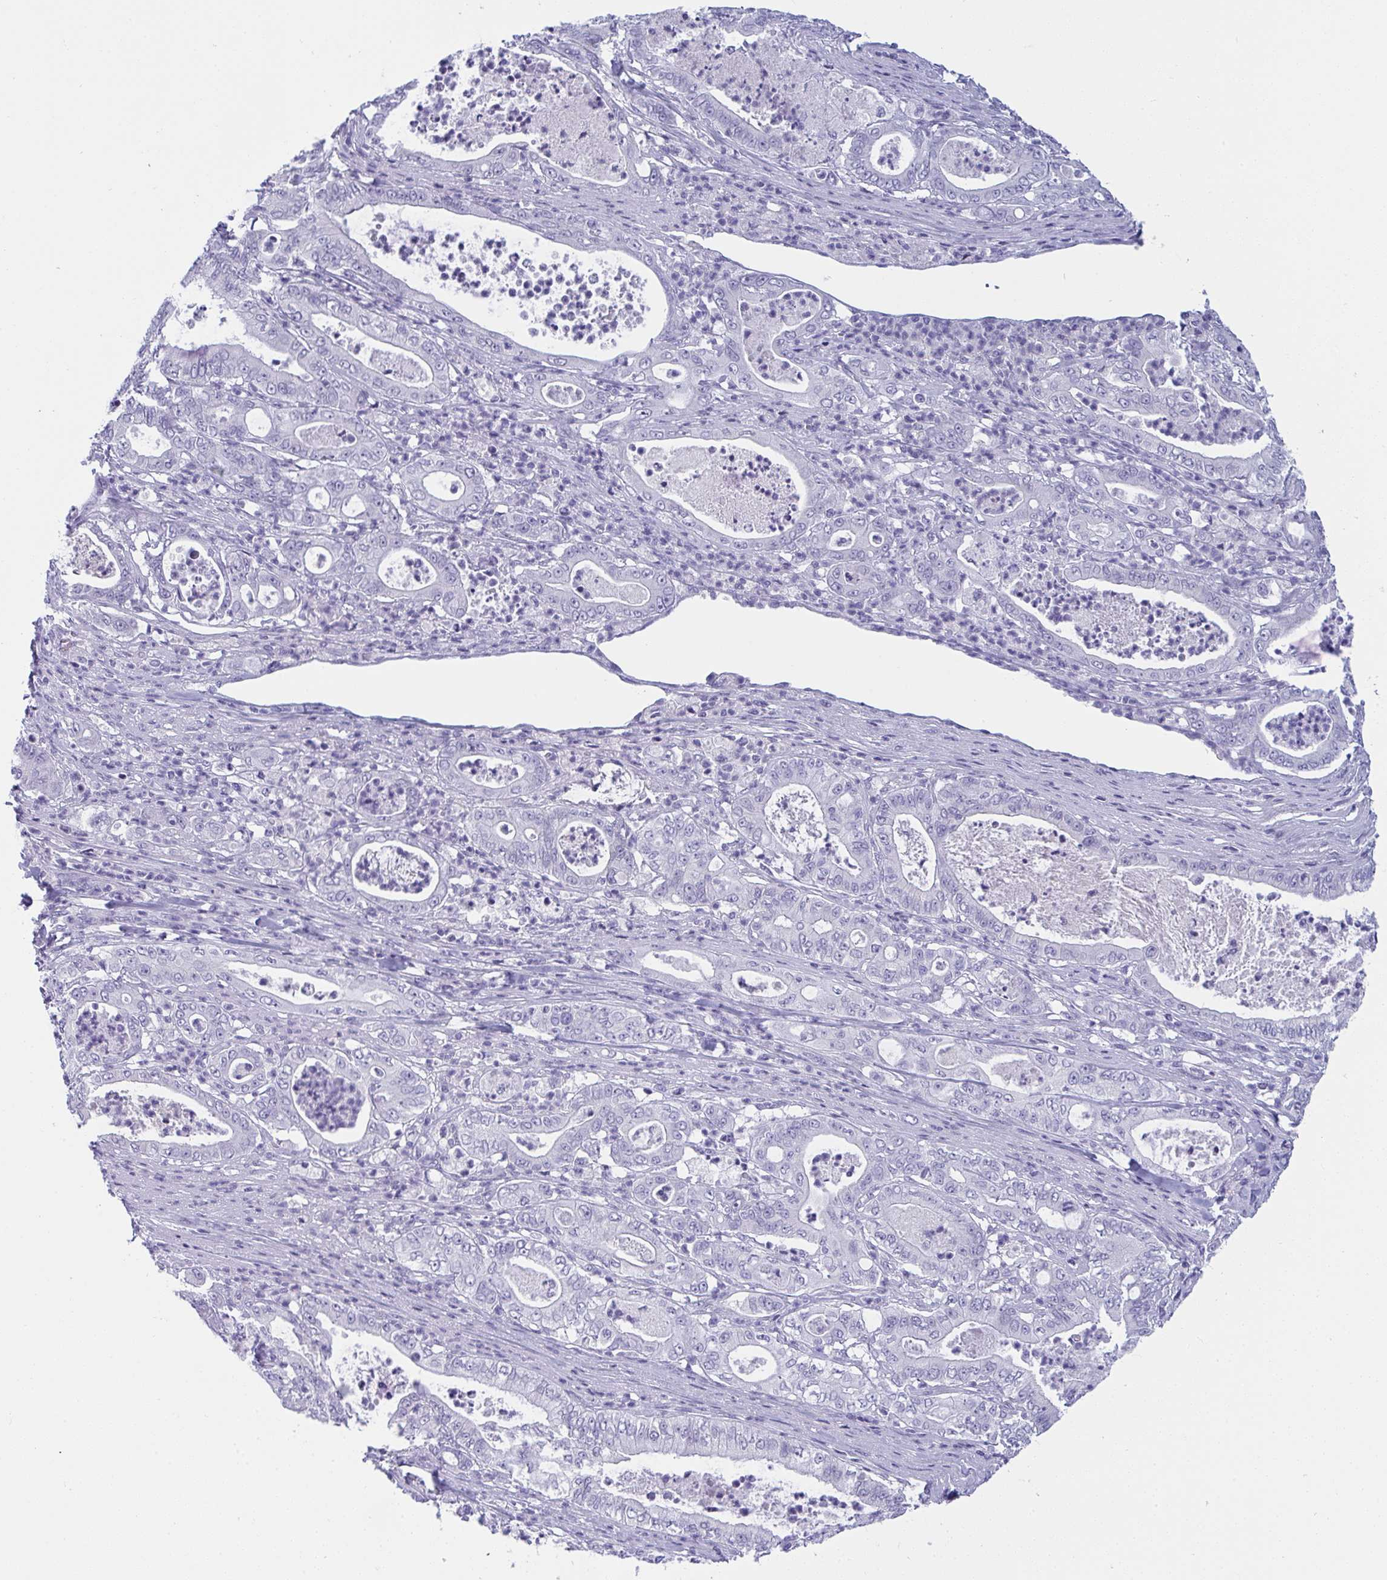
{"staining": {"intensity": "negative", "quantity": "none", "location": "none"}, "tissue": "pancreatic cancer", "cell_type": "Tumor cells", "image_type": "cancer", "snomed": [{"axis": "morphology", "description": "Adenocarcinoma, NOS"}, {"axis": "topography", "description": "Pancreas"}], "caption": "This is a photomicrograph of immunohistochemistry staining of pancreatic cancer, which shows no expression in tumor cells.", "gene": "PRDM9", "patient": {"sex": "male", "age": 71}}